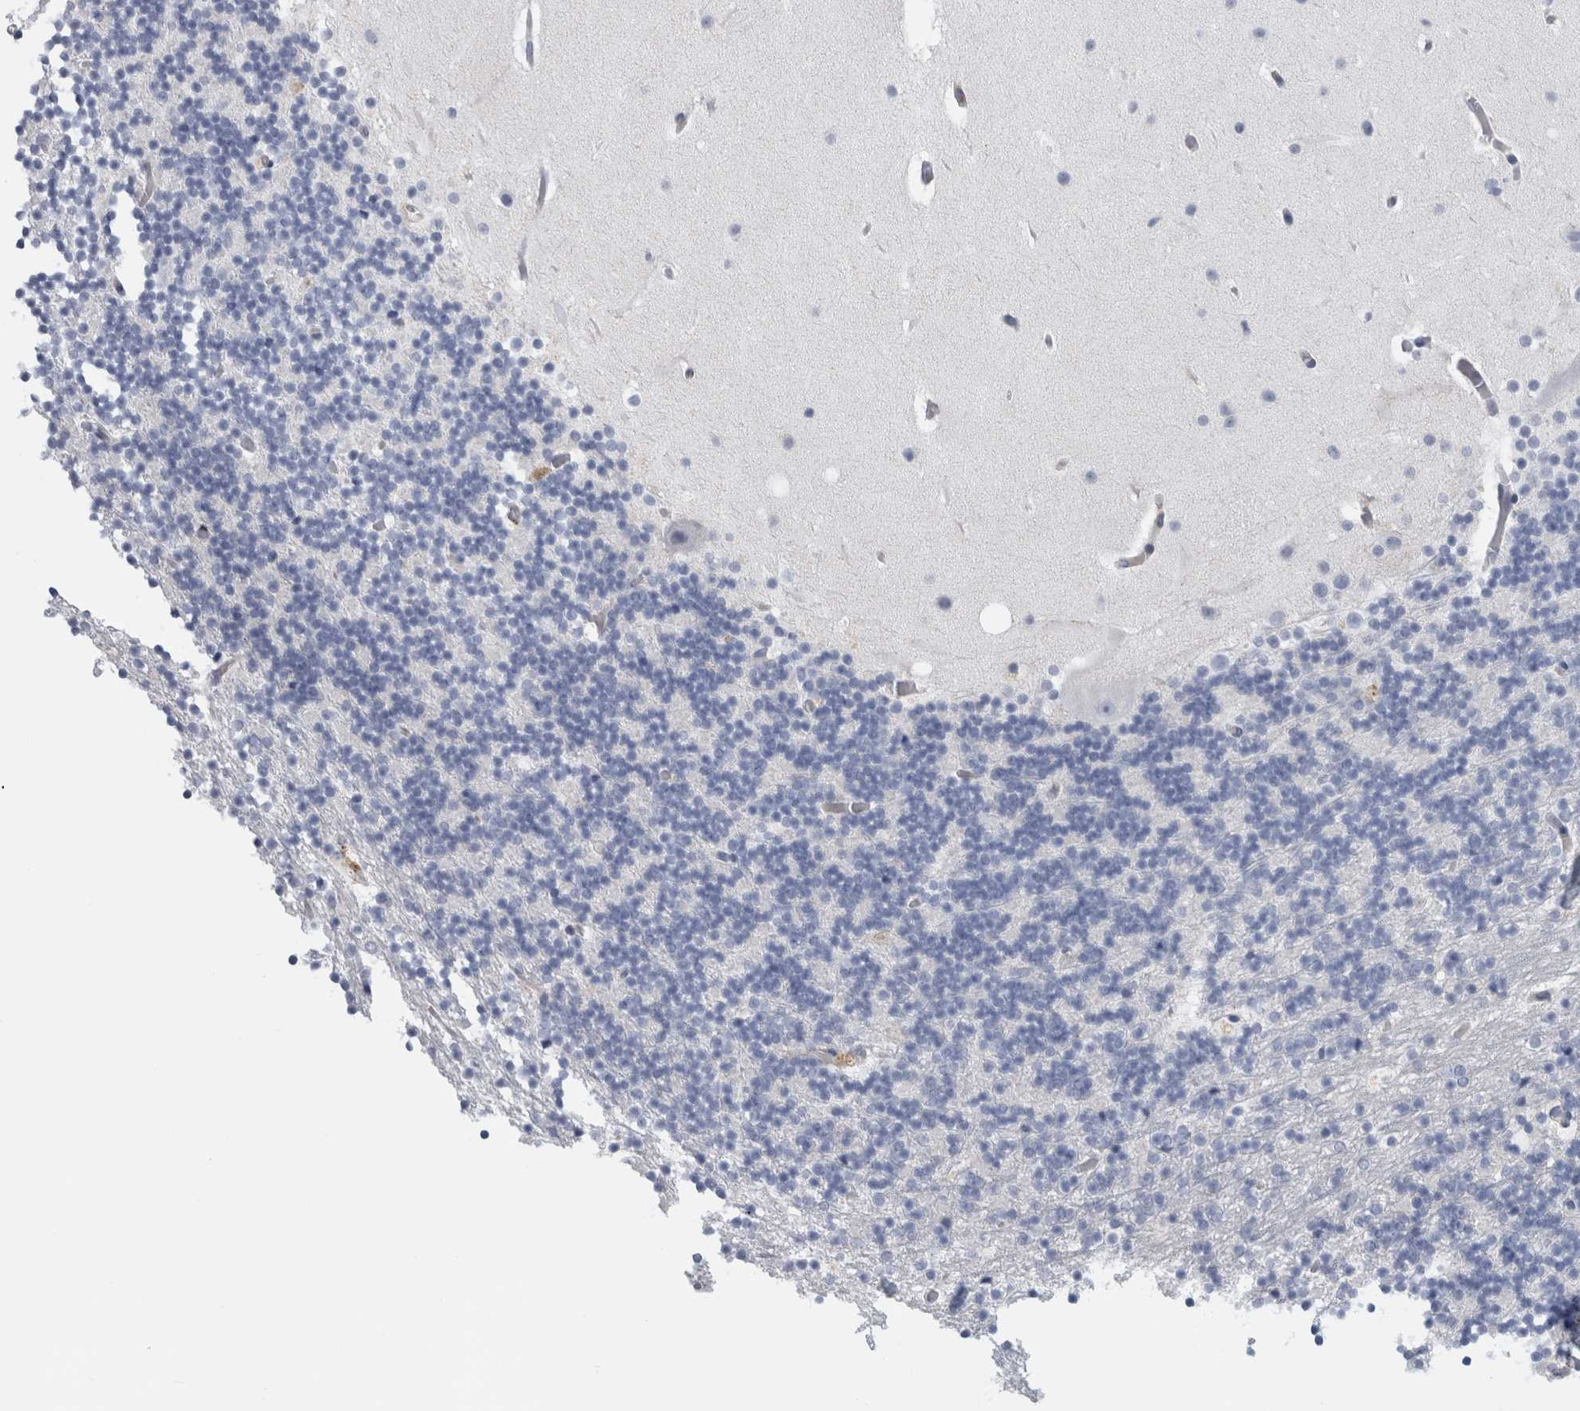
{"staining": {"intensity": "negative", "quantity": "none", "location": "none"}, "tissue": "cerebellum", "cell_type": "Cells in granular layer", "image_type": "normal", "snomed": [{"axis": "morphology", "description": "Normal tissue, NOS"}, {"axis": "topography", "description": "Cerebellum"}], "caption": "This is a photomicrograph of IHC staining of unremarkable cerebellum, which shows no staining in cells in granular layer.", "gene": "B3GNT3", "patient": {"sex": "male", "age": 57}}